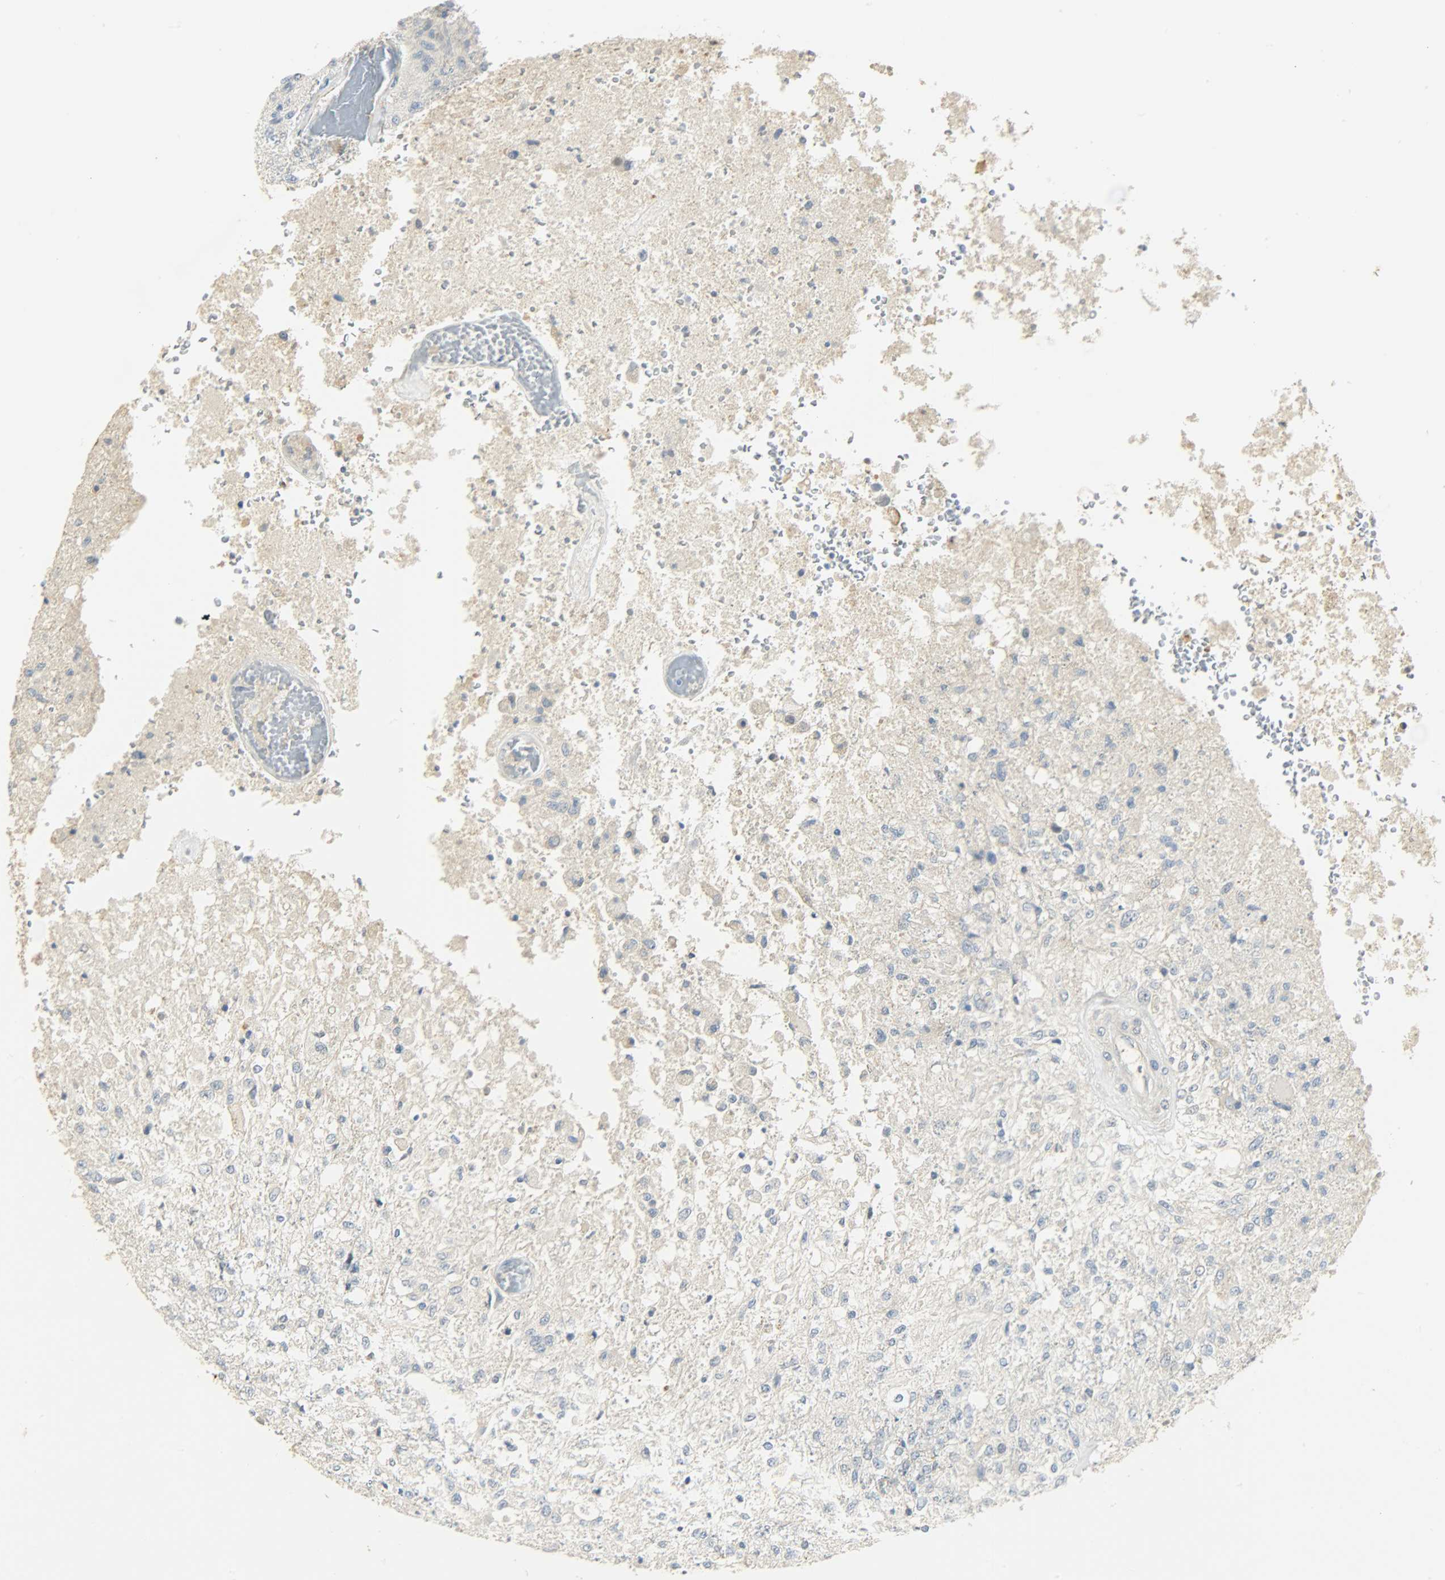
{"staining": {"intensity": "negative", "quantity": "none", "location": "none"}, "tissue": "glioma", "cell_type": "Tumor cells", "image_type": "cancer", "snomed": [{"axis": "morphology", "description": "Normal tissue, NOS"}, {"axis": "morphology", "description": "Glioma, malignant, High grade"}, {"axis": "topography", "description": "Cerebral cortex"}], "caption": "Tumor cells are negative for brown protein staining in malignant glioma (high-grade).", "gene": "USP13", "patient": {"sex": "male", "age": 77}}